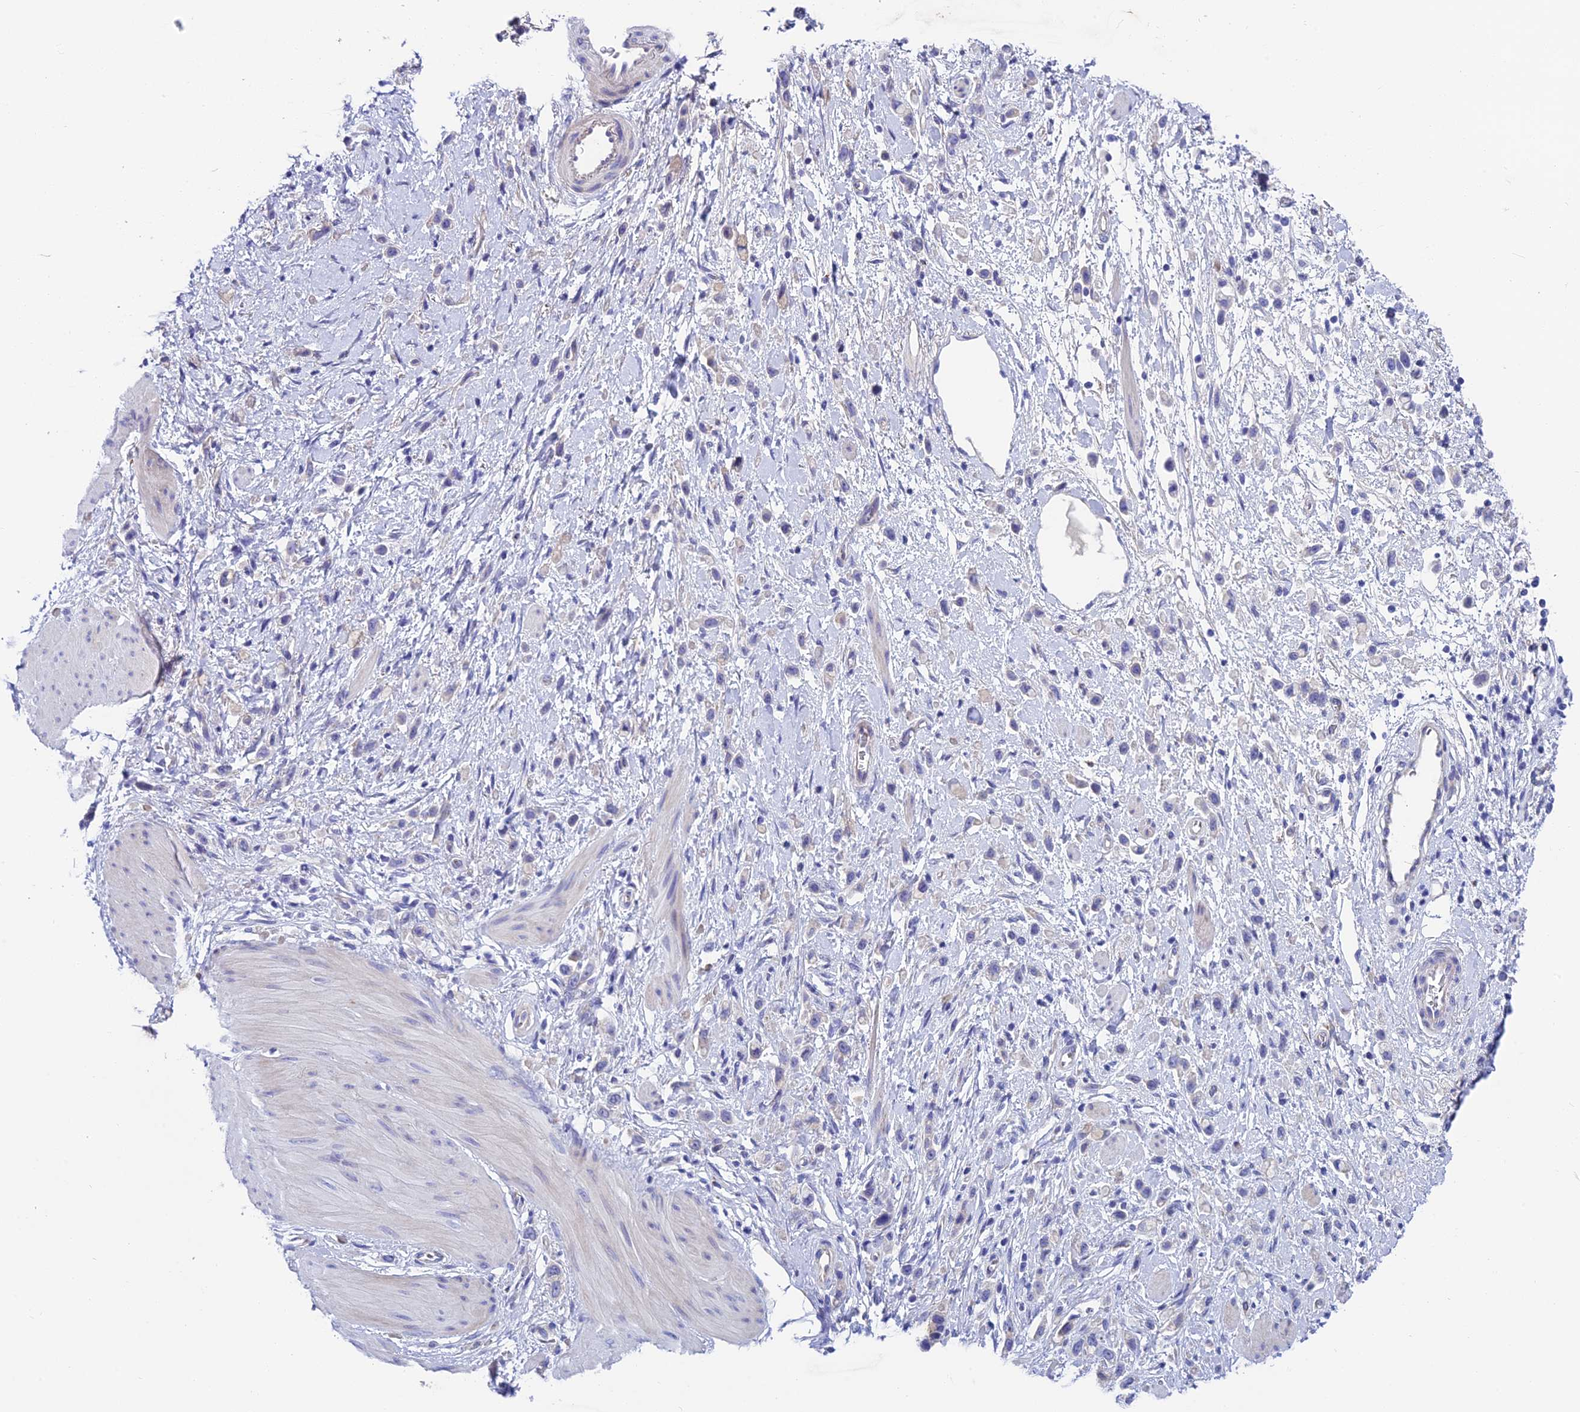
{"staining": {"intensity": "negative", "quantity": "none", "location": "none"}, "tissue": "stomach cancer", "cell_type": "Tumor cells", "image_type": "cancer", "snomed": [{"axis": "morphology", "description": "Adenocarcinoma, NOS"}, {"axis": "topography", "description": "Stomach"}], "caption": "Tumor cells are negative for protein expression in human adenocarcinoma (stomach).", "gene": "MACIR", "patient": {"sex": "female", "age": 65}}